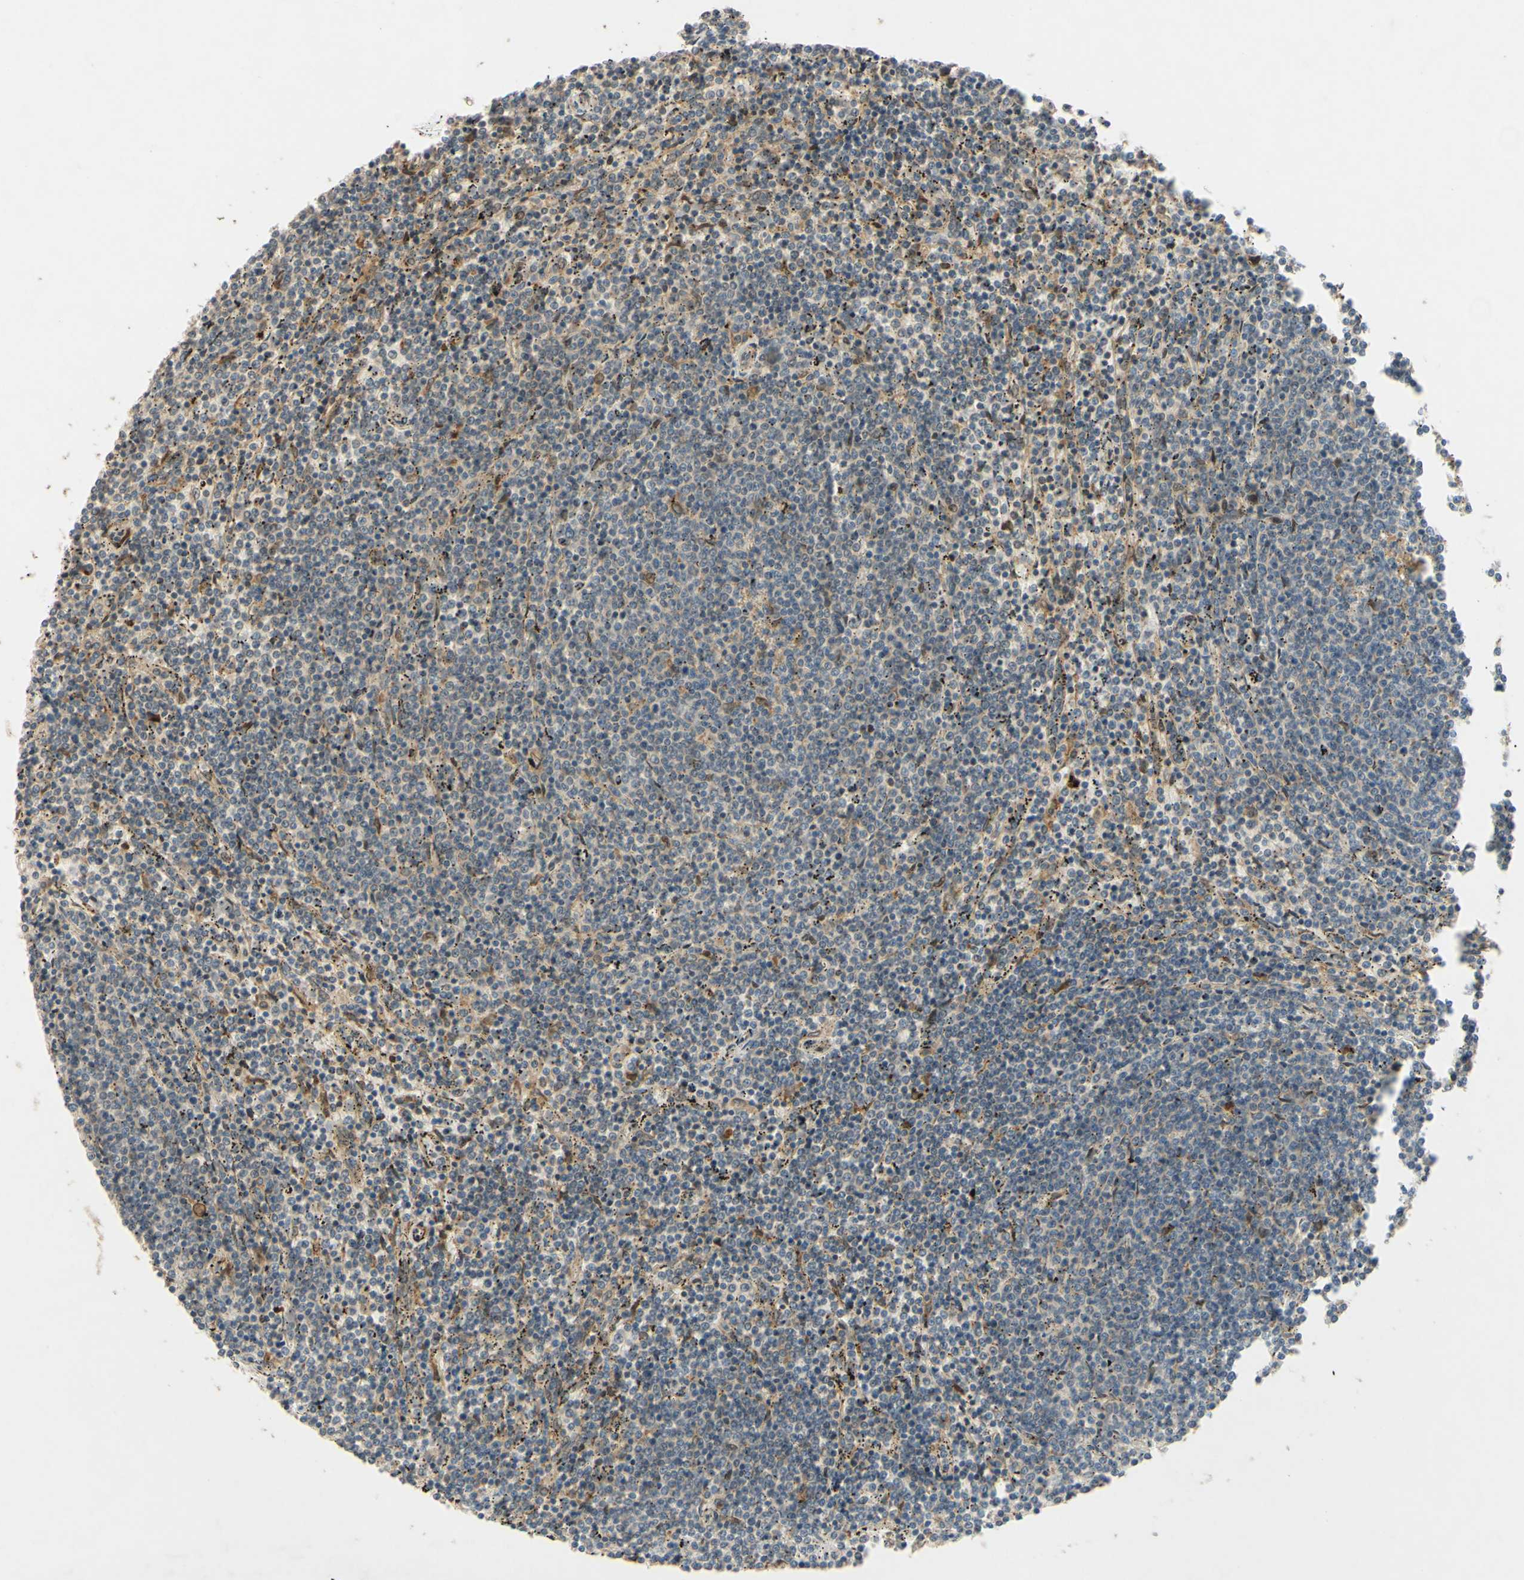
{"staining": {"intensity": "negative", "quantity": "none", "location": "none"}, "tissue": "lymphoma", "cell_type": "Tumor cells", "image_type": "cancer", "snomed": [{"axis": "morphology", "description": "Malignant lymphoma, non-Hodgkin's type, Low grade"}, {"axis": "topography", "description": "Spleen"}], "caption": "A micrograph of low-grade malignant lymphoma, non-Hodgkin's type stained for a protein displays no brown staining in tumor cells. (DAB IHC visualized using brightfield microscopy, high magnification).", "gene": "PTPRU", "patient": {"sex": "female", "age": 50}}